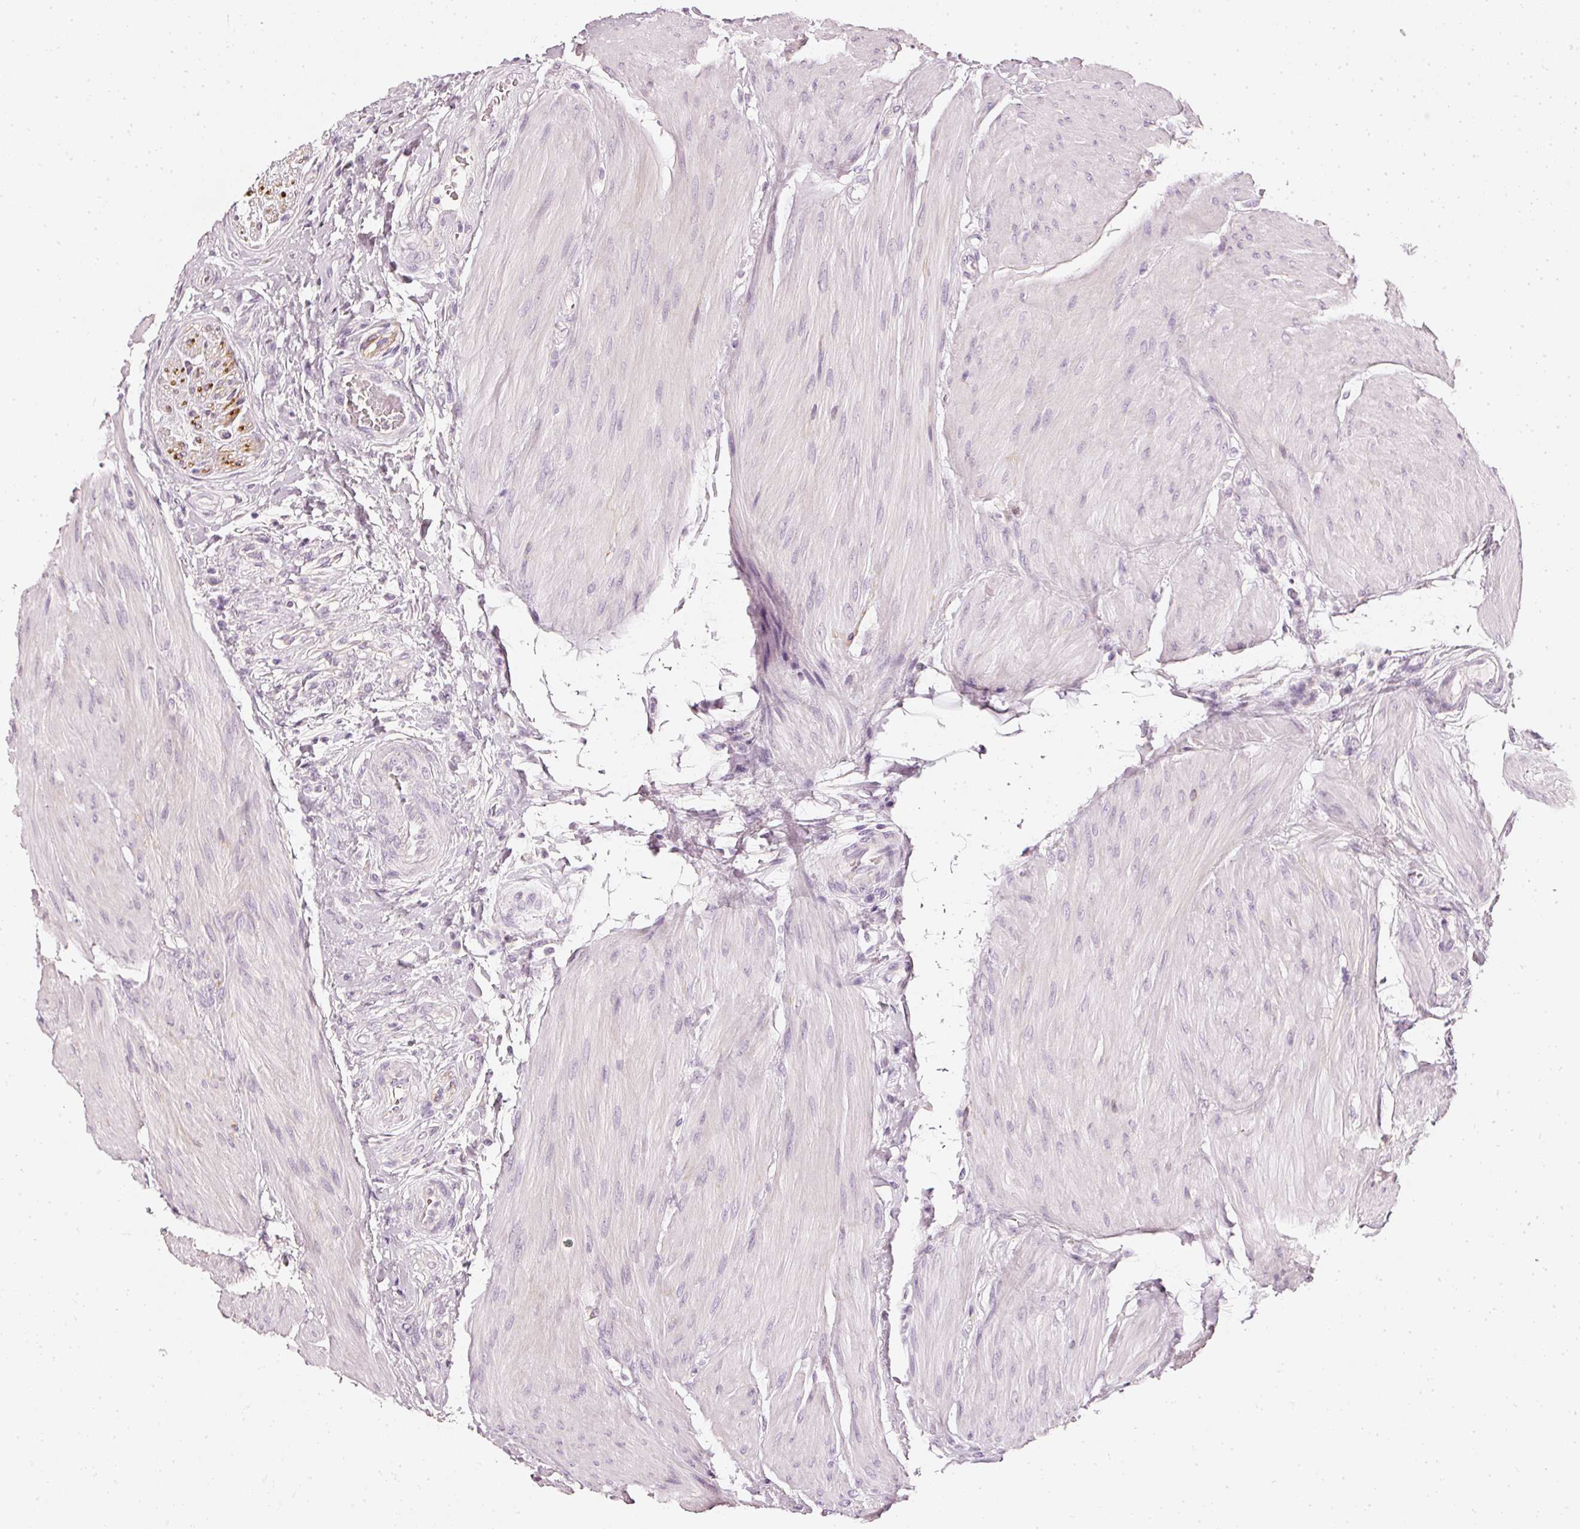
{"staining": {"intensity": "negative", "quantity": "none", "location": "none"}, "tissue": "urothelial cancer", "cell_type": "Tumor cells", "image_type": "cancer", "snomed": [{"axis": "morphology", "description": "Urothelial carcinoma, High grade"}, {"axis": "topography", "description": "Urinary bladder"}], "caption": "Tumor cells show no significant positivity in high-grade urothelial carcinoma.", "gene": "CNP", "patient": {"sex": "male", "age": 50}}